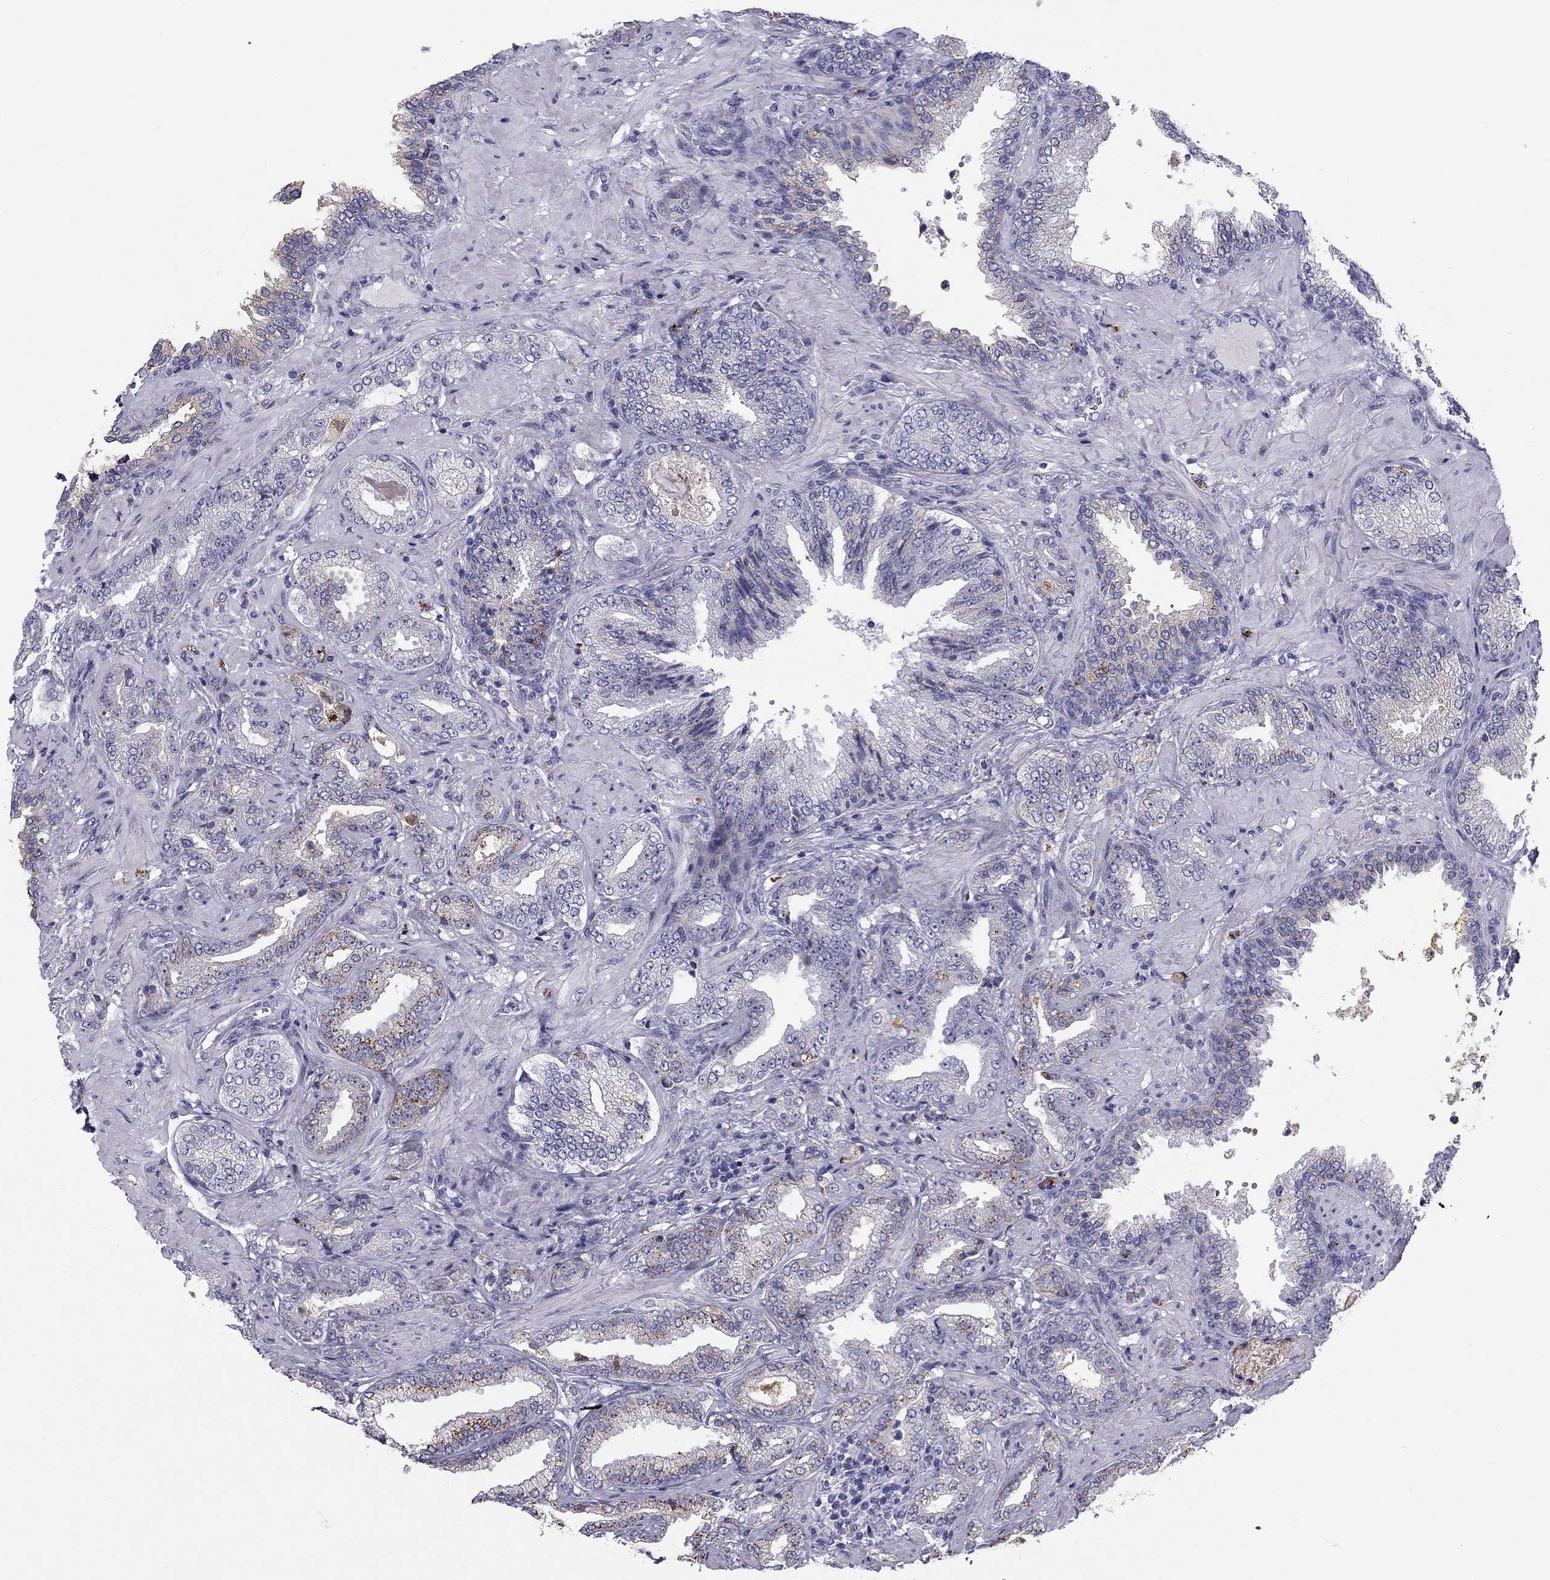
{"staining": {"intensity": "strong", "quantity": "<25%", "location": "cytoplasmic/membranous"}, "tissue": "prostate cancer", "cell_type": "Tumor cells", "image_type": "cancer", "snomed": [{"axis": "morphology", "description": "Adenocarcinoma, Low grade"}, {"axis": "topography", "description": "Prostate"}], "caption": "The immunohistochemical stain shows strong cytoplasmic/membranous expression in tumor cells of prostate cancer tissue. Immunohistochemistry stains the protein in brown and the nuclei are stained blue.", "gene": "CLPSL2", "patient": {"sex": "male", "age": 68}}